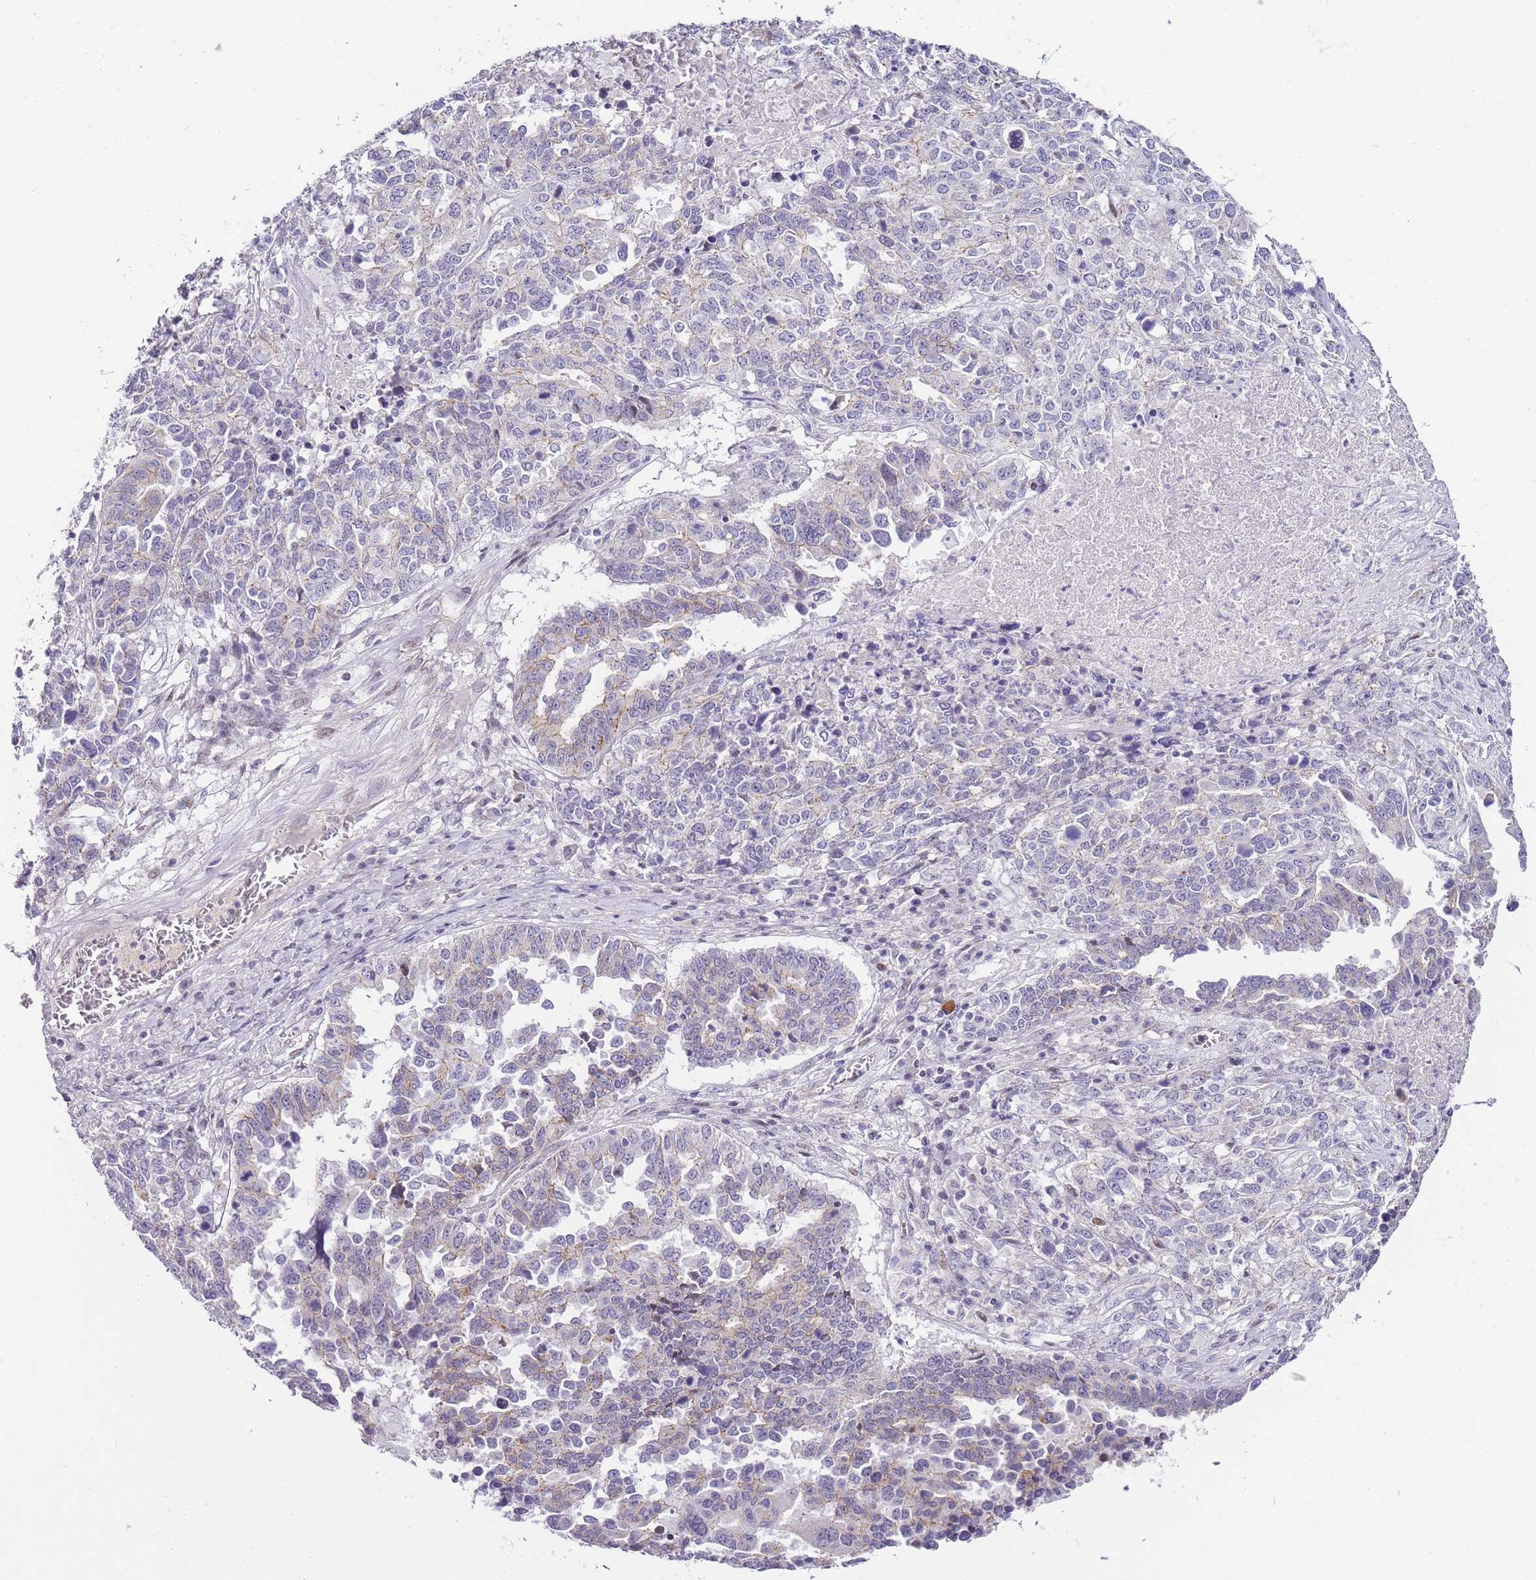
{"staining": {"intensity": "negative", "quantity": "none", "location": "none"}, "tissue": "ovarian cancer", "cell_type": "Tumor cells", "image_type": "cancer", "snomed": [{"axis": "morphology", "description": "Carcinoma, endometroid"}, {"axis": "topography", "description": "Ovary"}], "caption": "Tumor cells show no significant staining in ovarian cancer (endometroid carcinoma).", "gene": "CLBA1", "patient": {"sex": "female", "age": 62}}